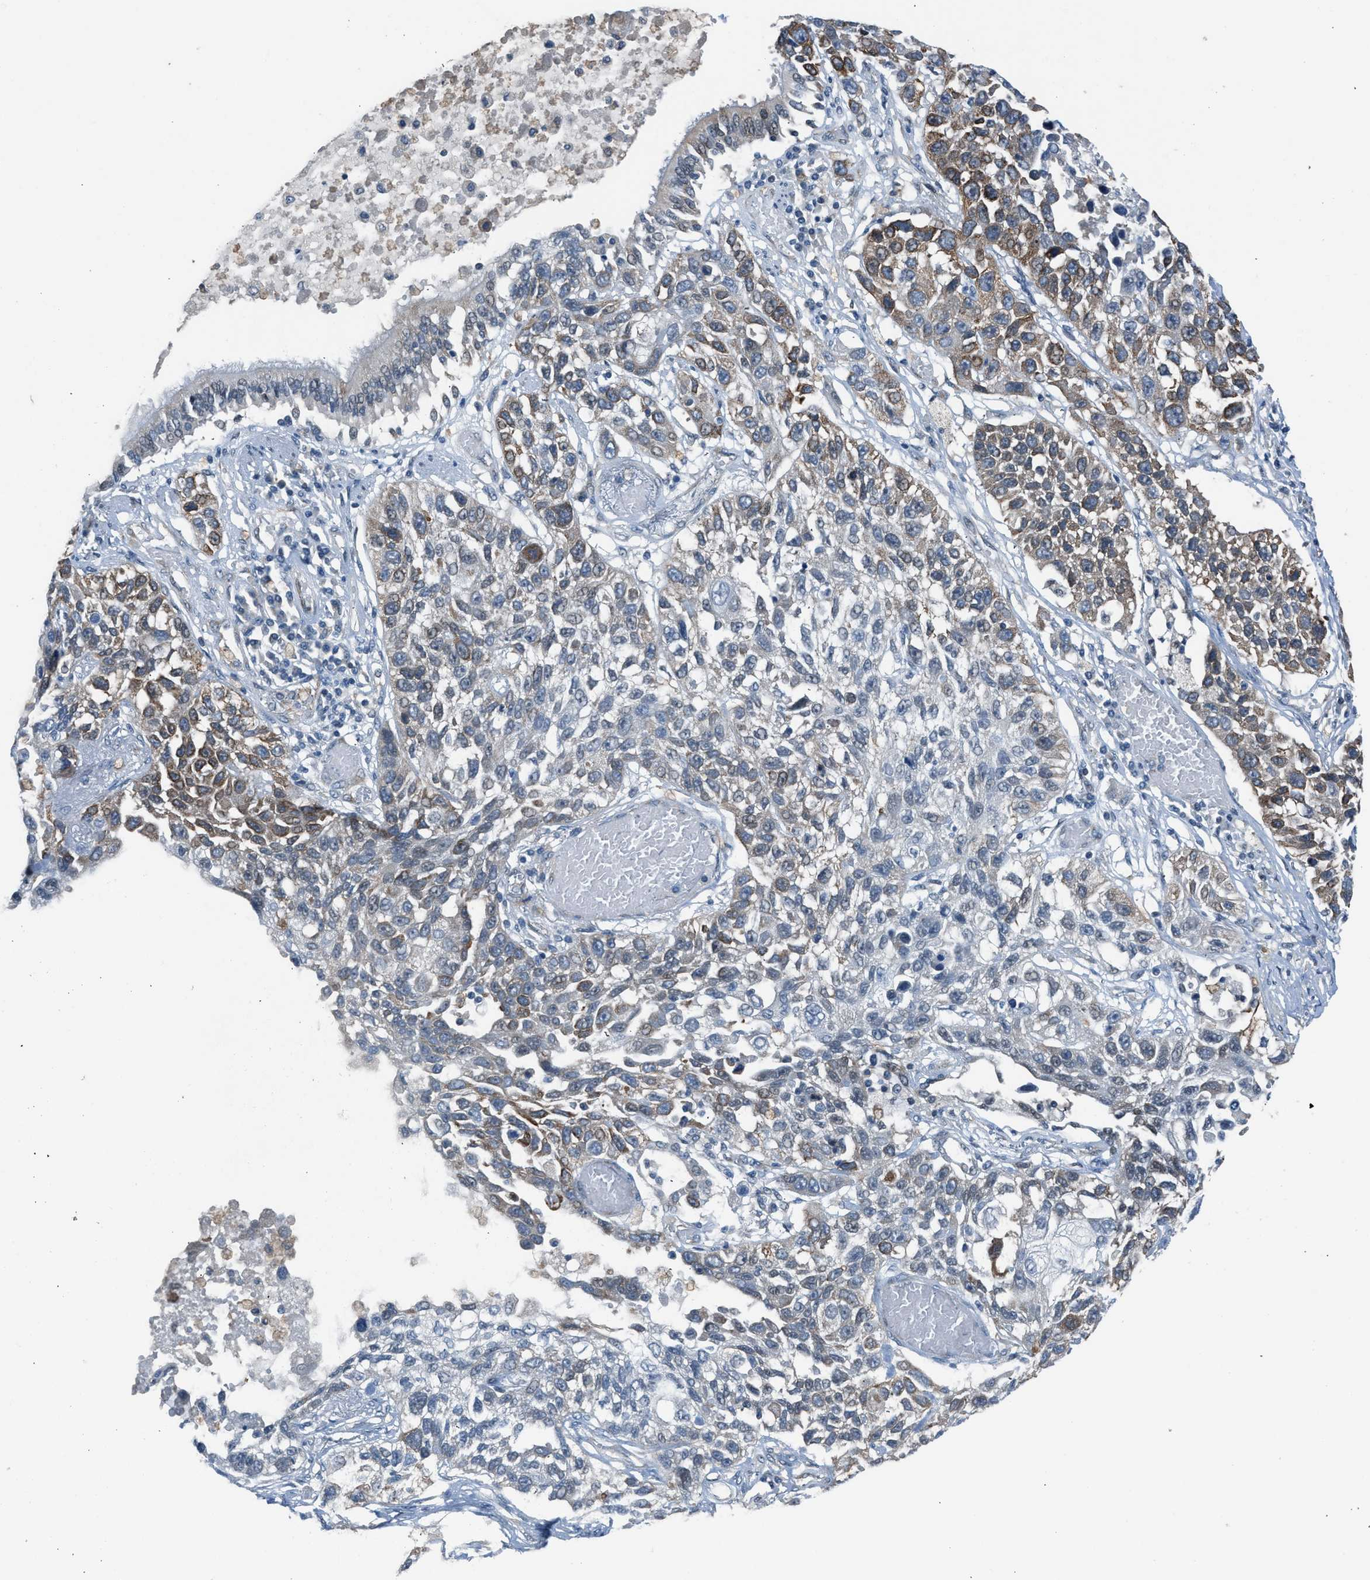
{"staining": {"intensity": "moderate", "quantity": "25%-75%", "location": "cytoplasmic/membranous"}, "tissue": "lung cancer", "cell_type": "Tumor cells", "image_type": "cancer", "snomed": [{"axis": "morphology", "description": "Squamous cell carcinoma, NOS"}, {"axis": "topography", "description": "Lung"}], "caption": "A brown stain shows moderate cytoplasmic/membranous positivity of a protein in lung squamous cell carcinoma tumor cells.", "gene": "RNF41", "patient": {"sex": "male", "age": 71}}